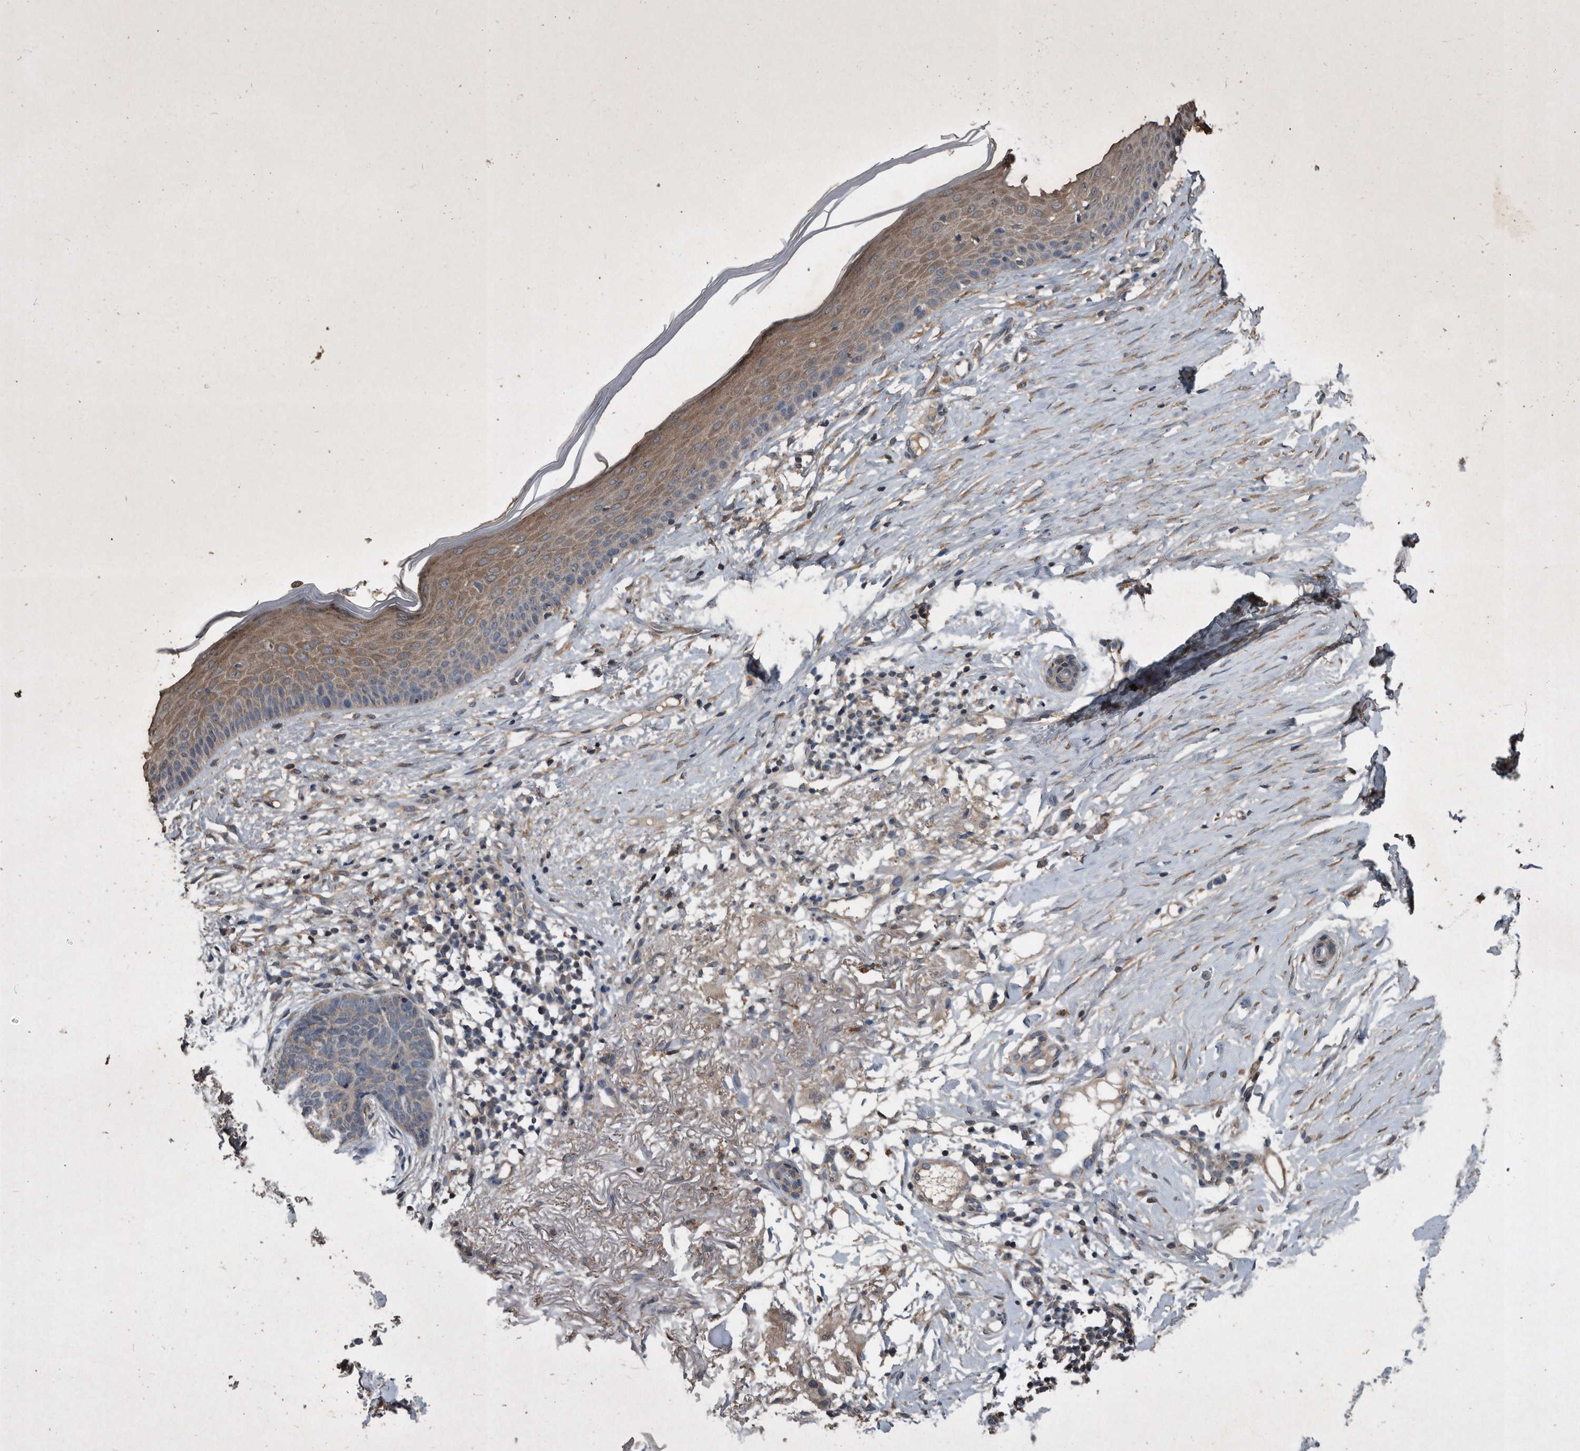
{"staining": {"intensity": "weak", "quantity": "<25%", "location": "cytoplasmic/membranous"}, "tissue": "skin cancer", "cell_type": "Tumor cells", "image_type": "cancer", "snomed": [{"axis": "morphology", "description": "Basal cell carcinoma"}, {"axis": "topography", "description": "Skin"}], "caption": "Image shows no significant protein expression in tumor cells of skin basal cell carcinoma. (Brightfield microscopy of DAB immunohistochemistry (IHC) at high magnification).", "gene": "NRBP1", "patient": {"sex": "female", "age": 70}}